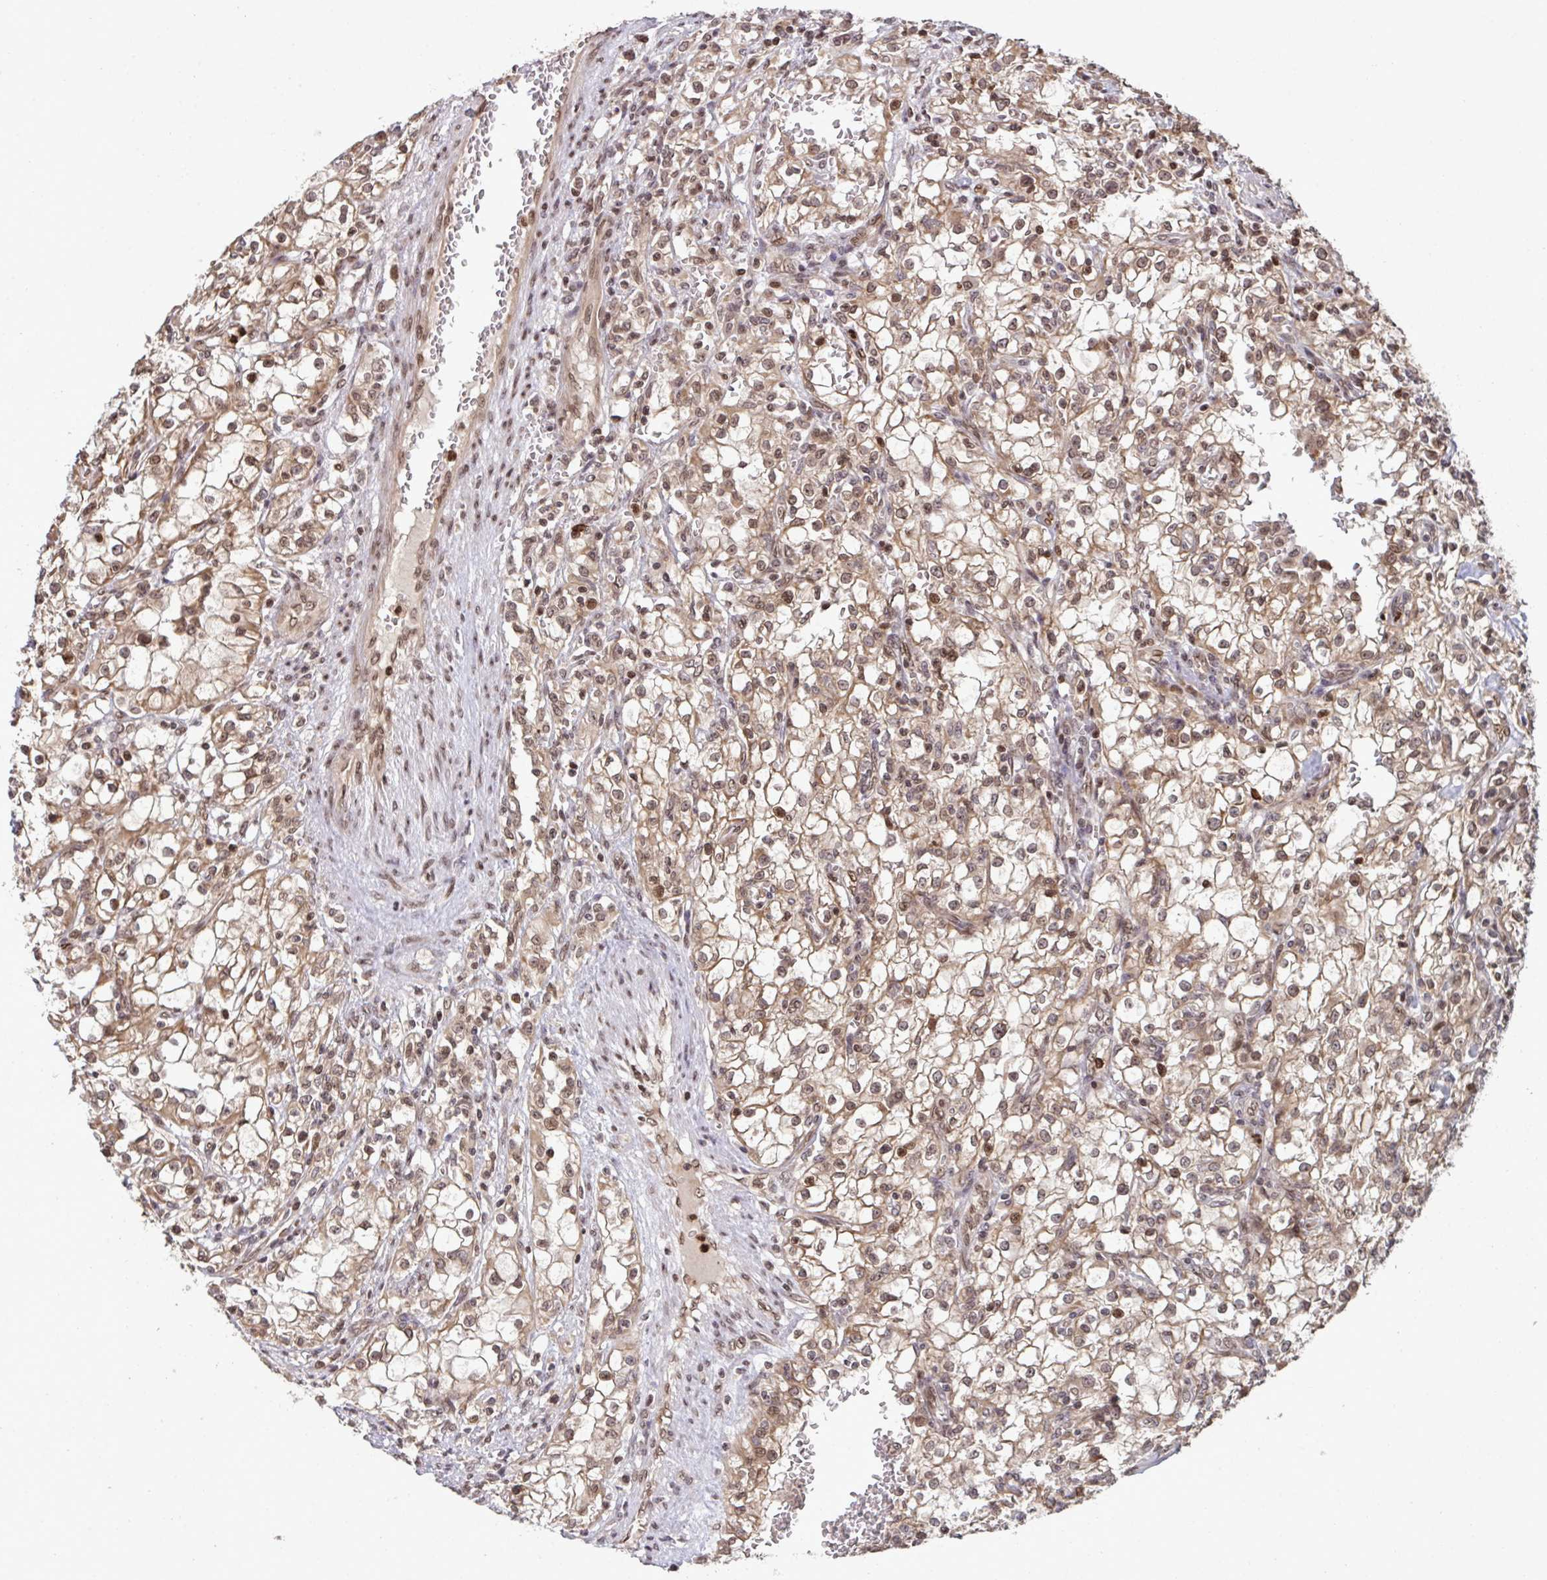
{"staining": {"intensity": "moderate", "quantity": ">75%", "location": "cytoplasmic/membranous,nuclear"}, "tissue": "renal cancer", "cell_type": "Tumor cells", "image_type": "cancer", "snomed": [{"axis": "morphology", "description": "Adenocarcinoma, NOS"}, {"axis": "topography", "description": "Kidney"}], "caption": "Immunohistochemical staining of renal cancer exhibits medium levels of moderate cytoplasmic/membranous and nuclear protein positivity in about >75% of tumor cells.", "gene": "UXT", "patient": {"sex": "female", "age": 74}}